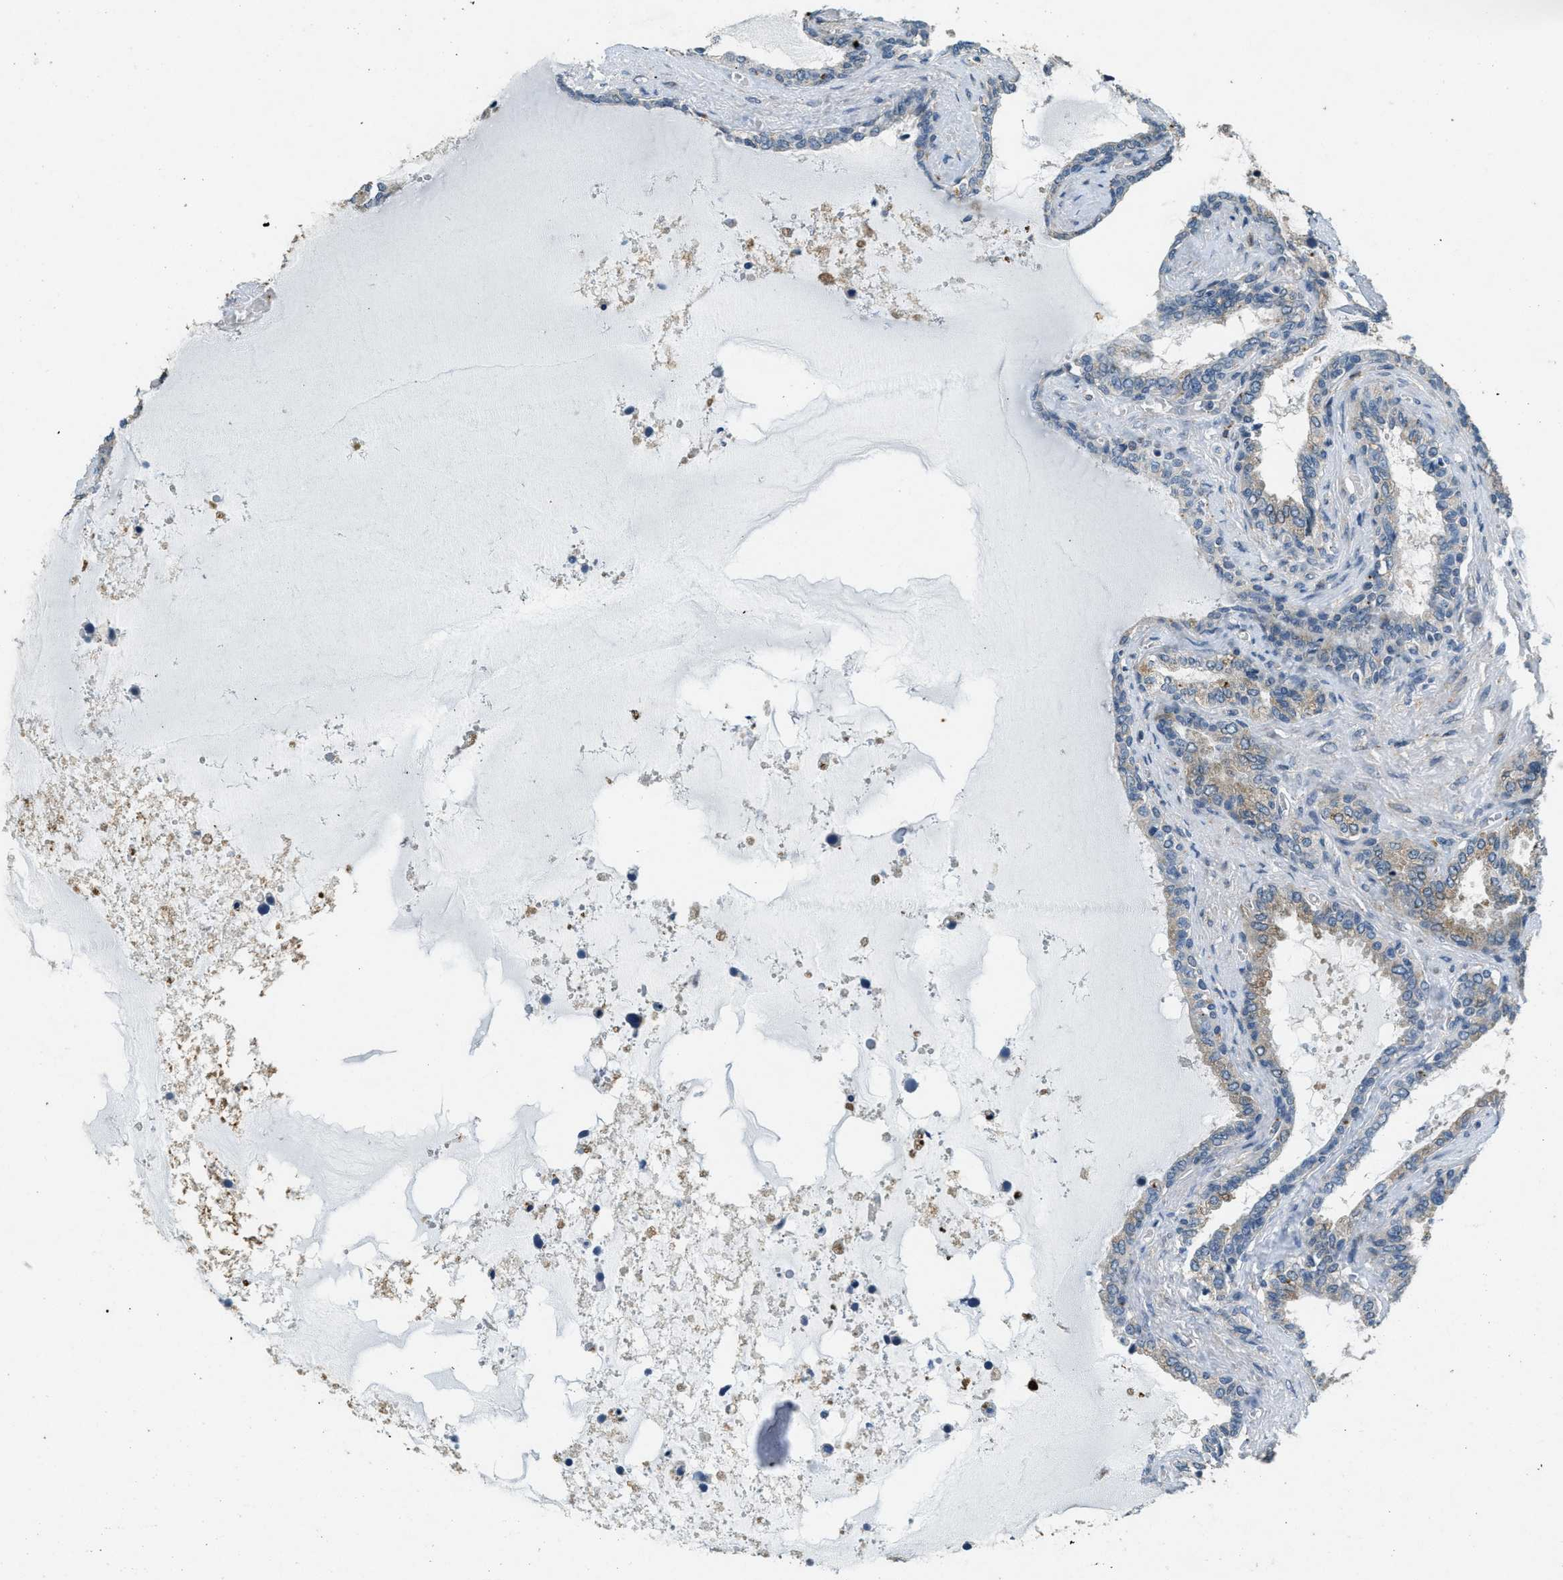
{"staining": {"intensity": "moderate", "quantity": "25%-75%", "location": "cytoplasmic/membranous"}, "tissue": "seminal vesicle", "cell_type": "Glandular cells", "image_type": "normal", "snomed": [{"axis": "morphology", "description": "Normal tissue, NOS"}, {"axis": "topography", "description": "Seminal veicle"}], "caption": "Protein staining reveals moderate cytoplasmic/membranous staining in approximately 25%-75% of glandular cells in benign seminal vesicle.", "gene": "RAB3D", "patient": {"sex": "male", "age": 46}}